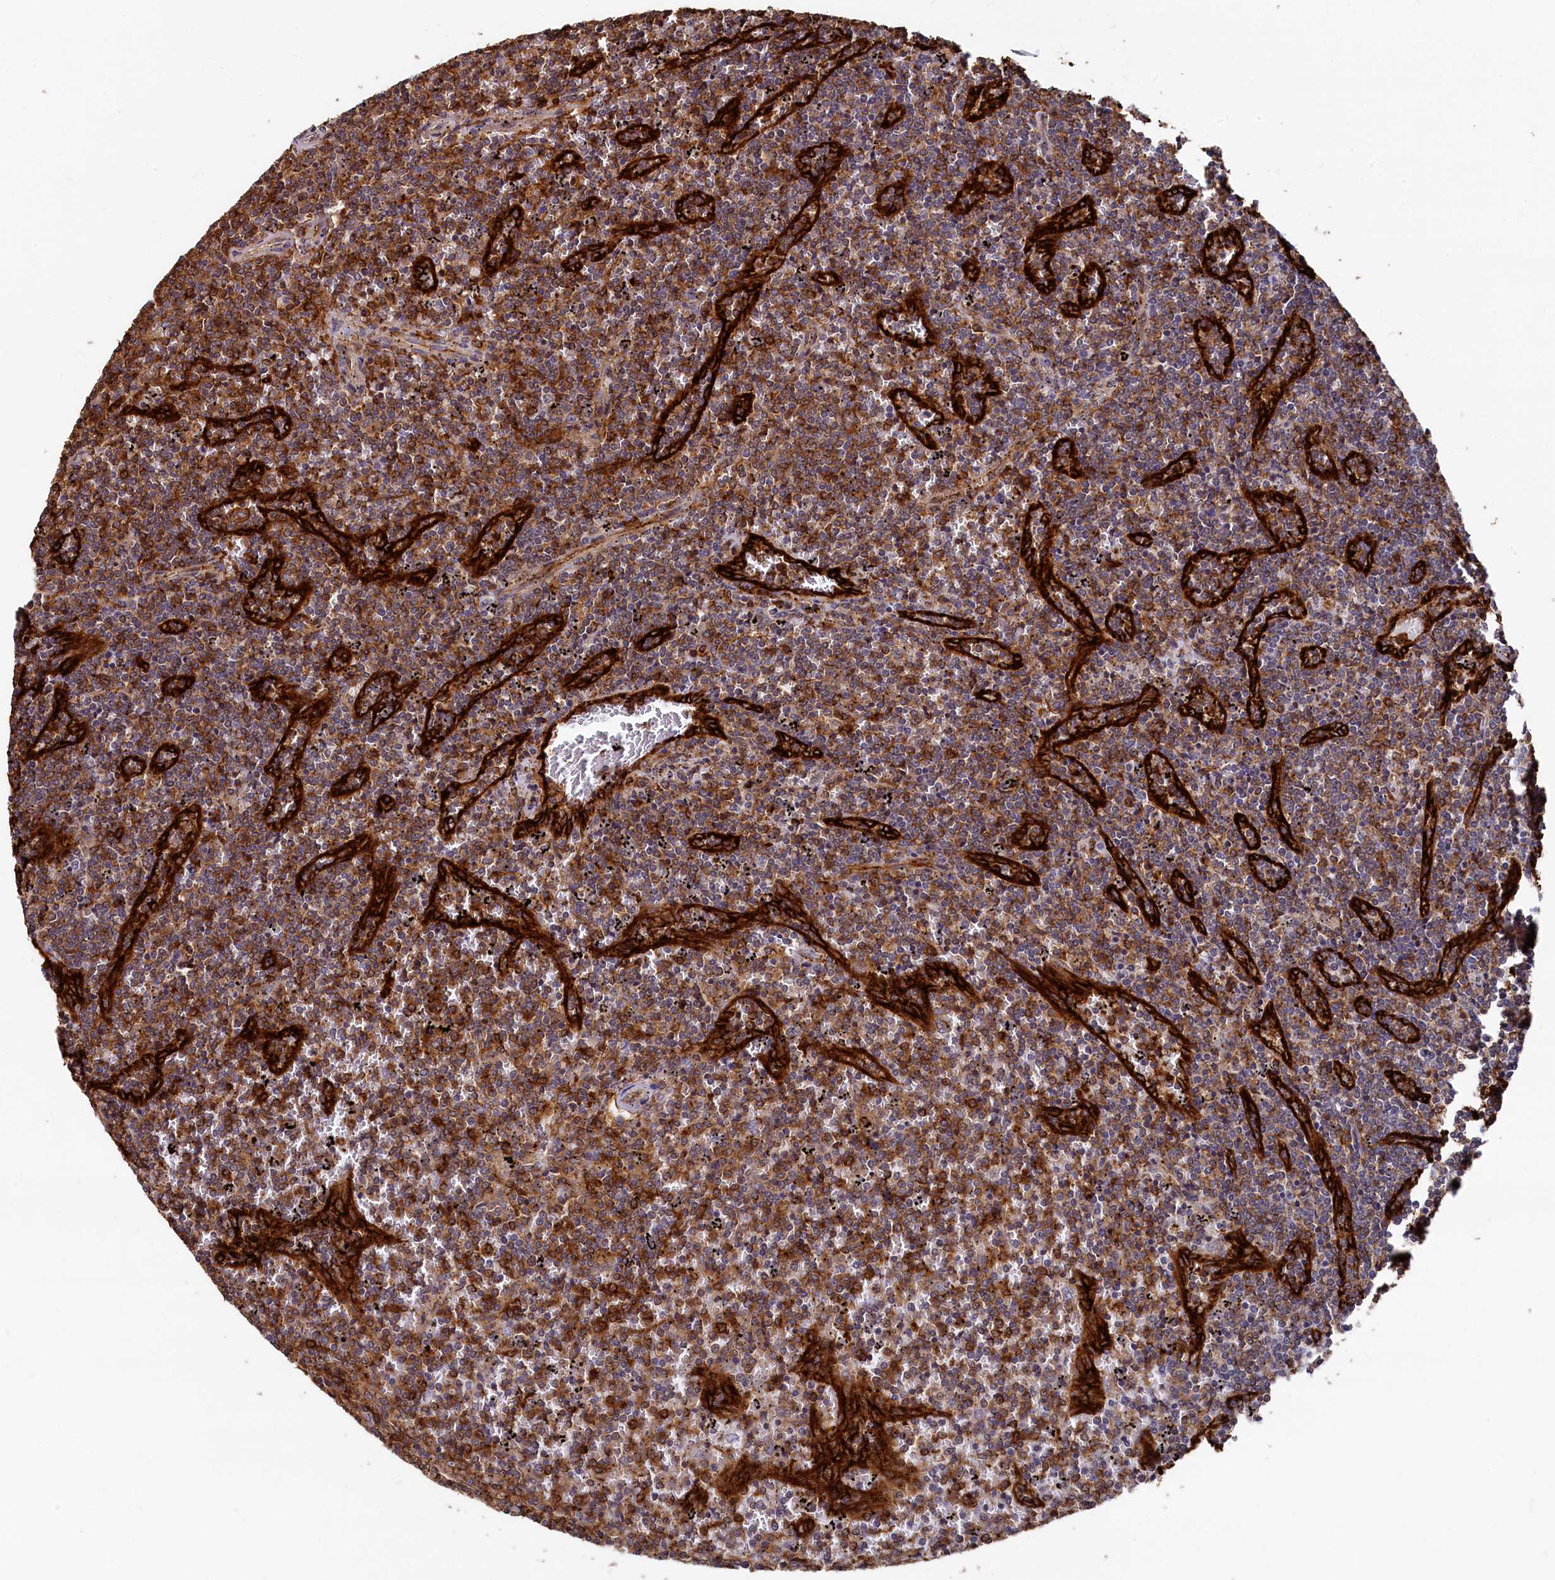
{"staining": {"intensity": "moderate", "quantity": "25%-75%", "location": "cytoplasmic/membranous"}, "tissue": "lymphoma", "cell_type": "Tumor cells", "image_type": "cancer", "snomed": [{"axis": "morphology", "description": "Malignant lymphoma, non-Hodgkin's type, Low grade"}, {"axis": "topography", "description": "Spleen"}], "caption": "The image shows immunohistochemical staining of lymphoma. There is moderate cytoplasmic/membranous staining is seen in about 25%-75% of tumor cells.", "gene": "PLEKHO2", "patient": {"sex": "female", "age": 50}}